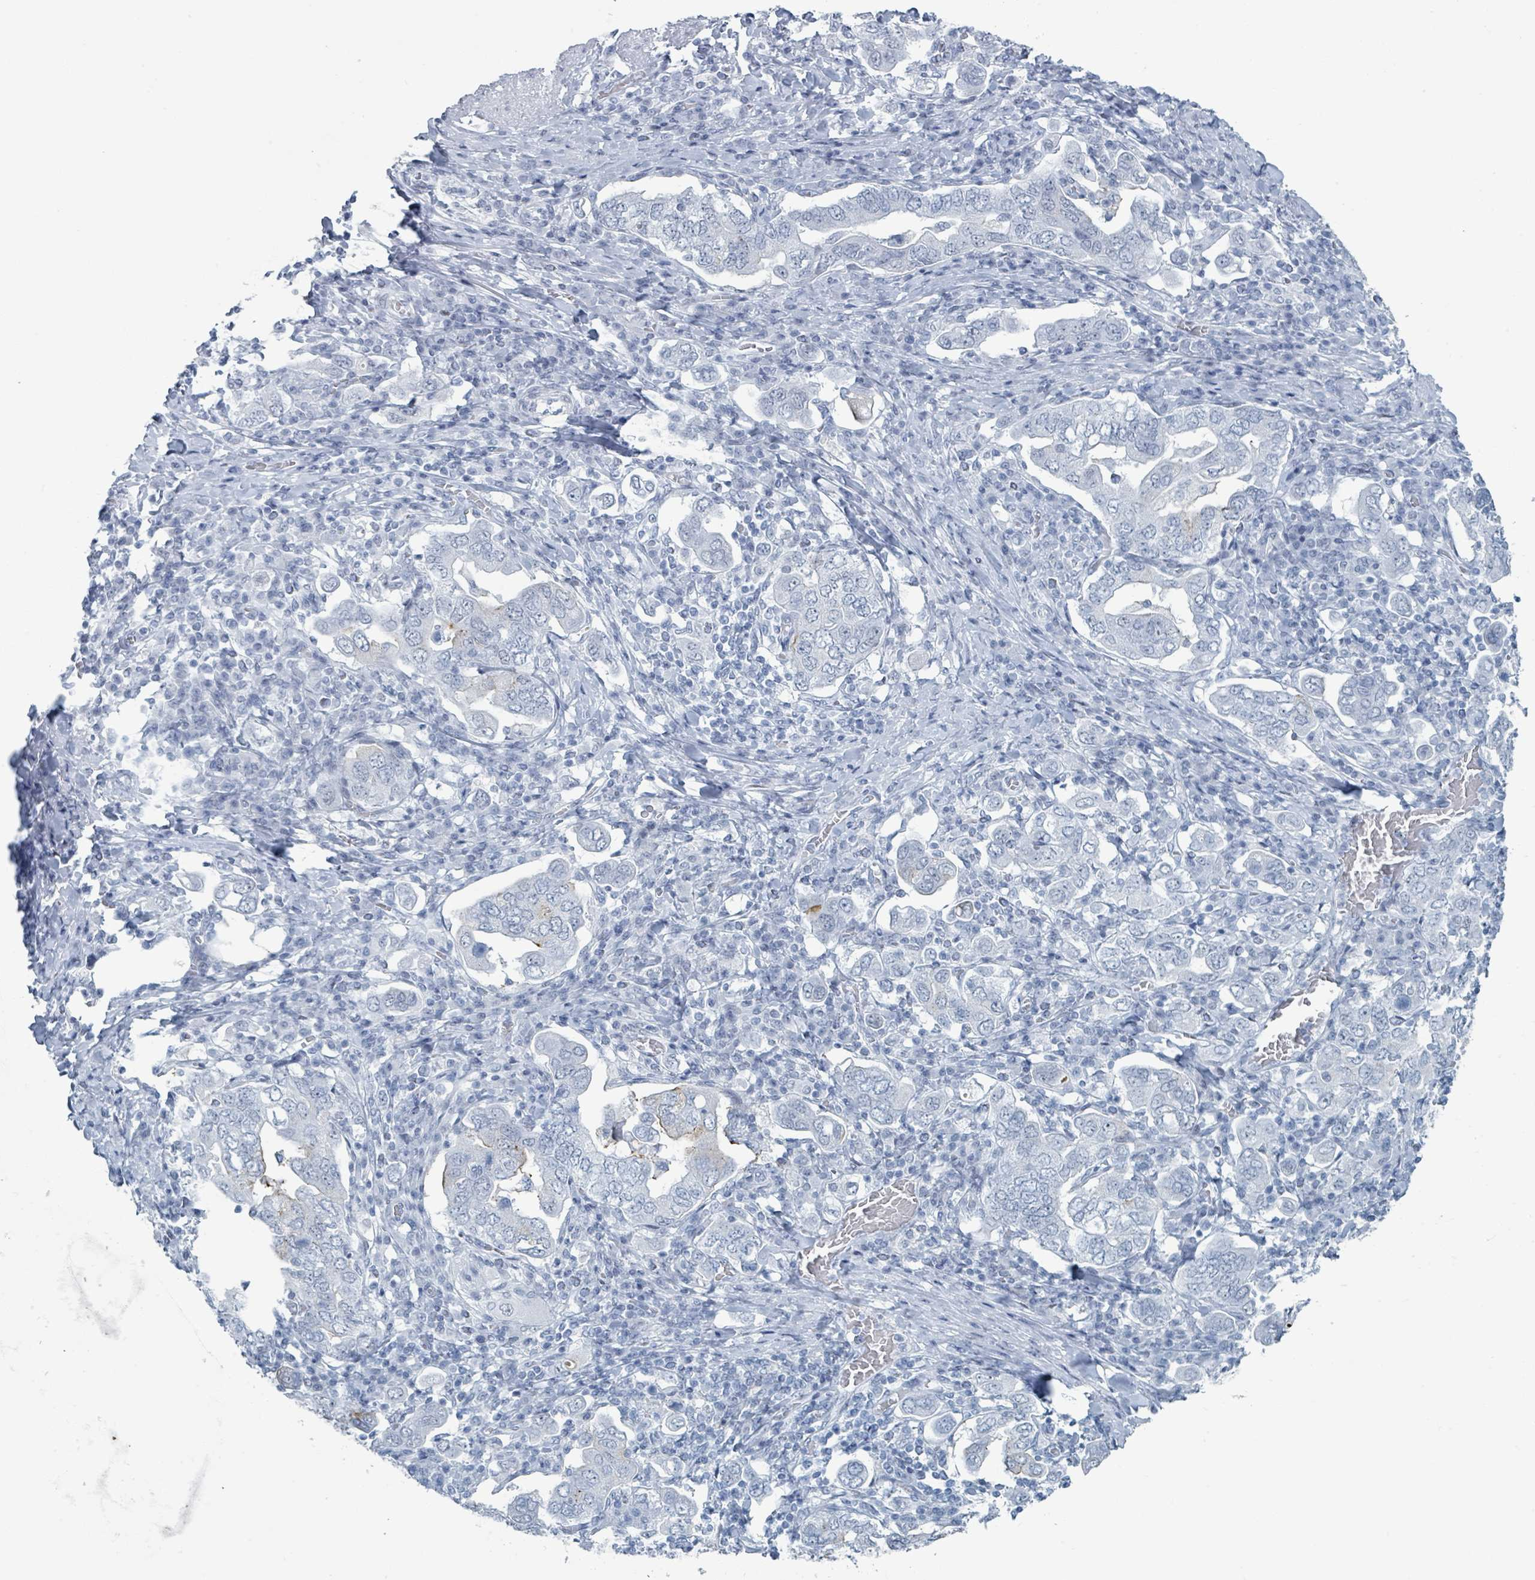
{"staining": {"intensity": "negative", "quantity": "none", "location": "none"}, "tissue": "stomach cancer", "cell_type": "Tumor cells", "image_type": "cancer", "snomed": [{"axis": "morphology", "description": "Adenocarcinoma, NOS"}, {"axis": "topography", "description": "Stomach, upper"}, {"axis": "topography", "description": "Stomach"}], "caption": "Adenocarcinoma (stomach) was stained to show a protein in brown. There is no significant positivity in tumor cells. The staining is performed using DAB (3,3'-diaminobenzidine) brown chromogen with nuclei counter-stained in using hematoxylin.", "gene": "GPR15LG", "patient": {"sex": "male", "age": 62}}